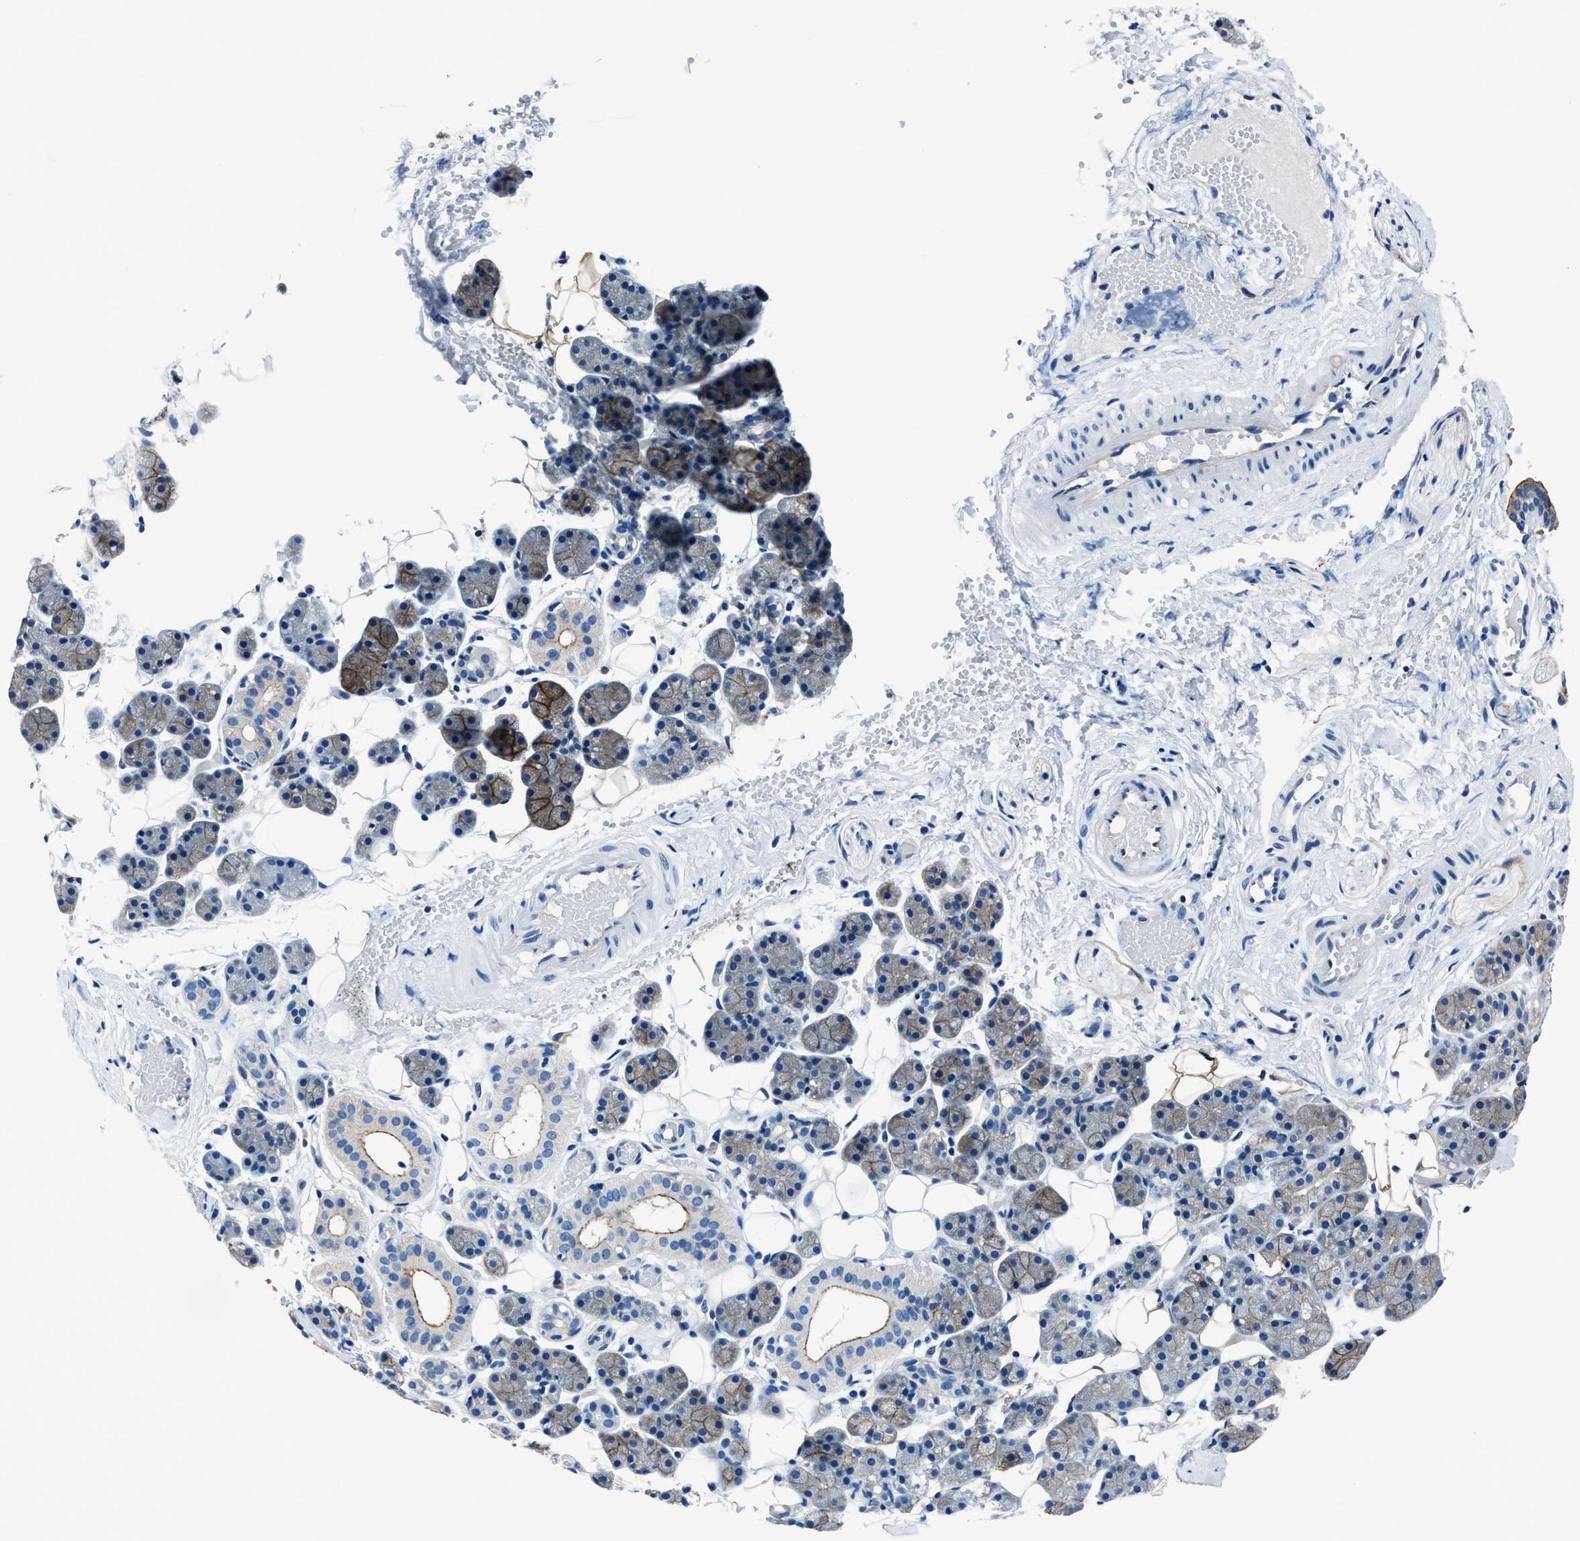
{"staining": {"intensity": "moderate", "quantity": "<25%", "location": "cytoplasmic/membranous"}, "tissue": "salivary gland", "cell_type": "Glandular cells", "image_type": "normal", "snomed": [{"axis": "morphology", "description": "Normal tissue, NOS"}, {"axis": "topography", "description": "Salivary gland"}], "caption": "The immunohistochemical stain shows moderate cytoplasmic/membranous expression in glandular cells of benign salivary gland. (DAB = brown stain, brightfield microscopy at high magnification).", "gene": "LMO7", "patient": {"sex": "female", "age": 33}}